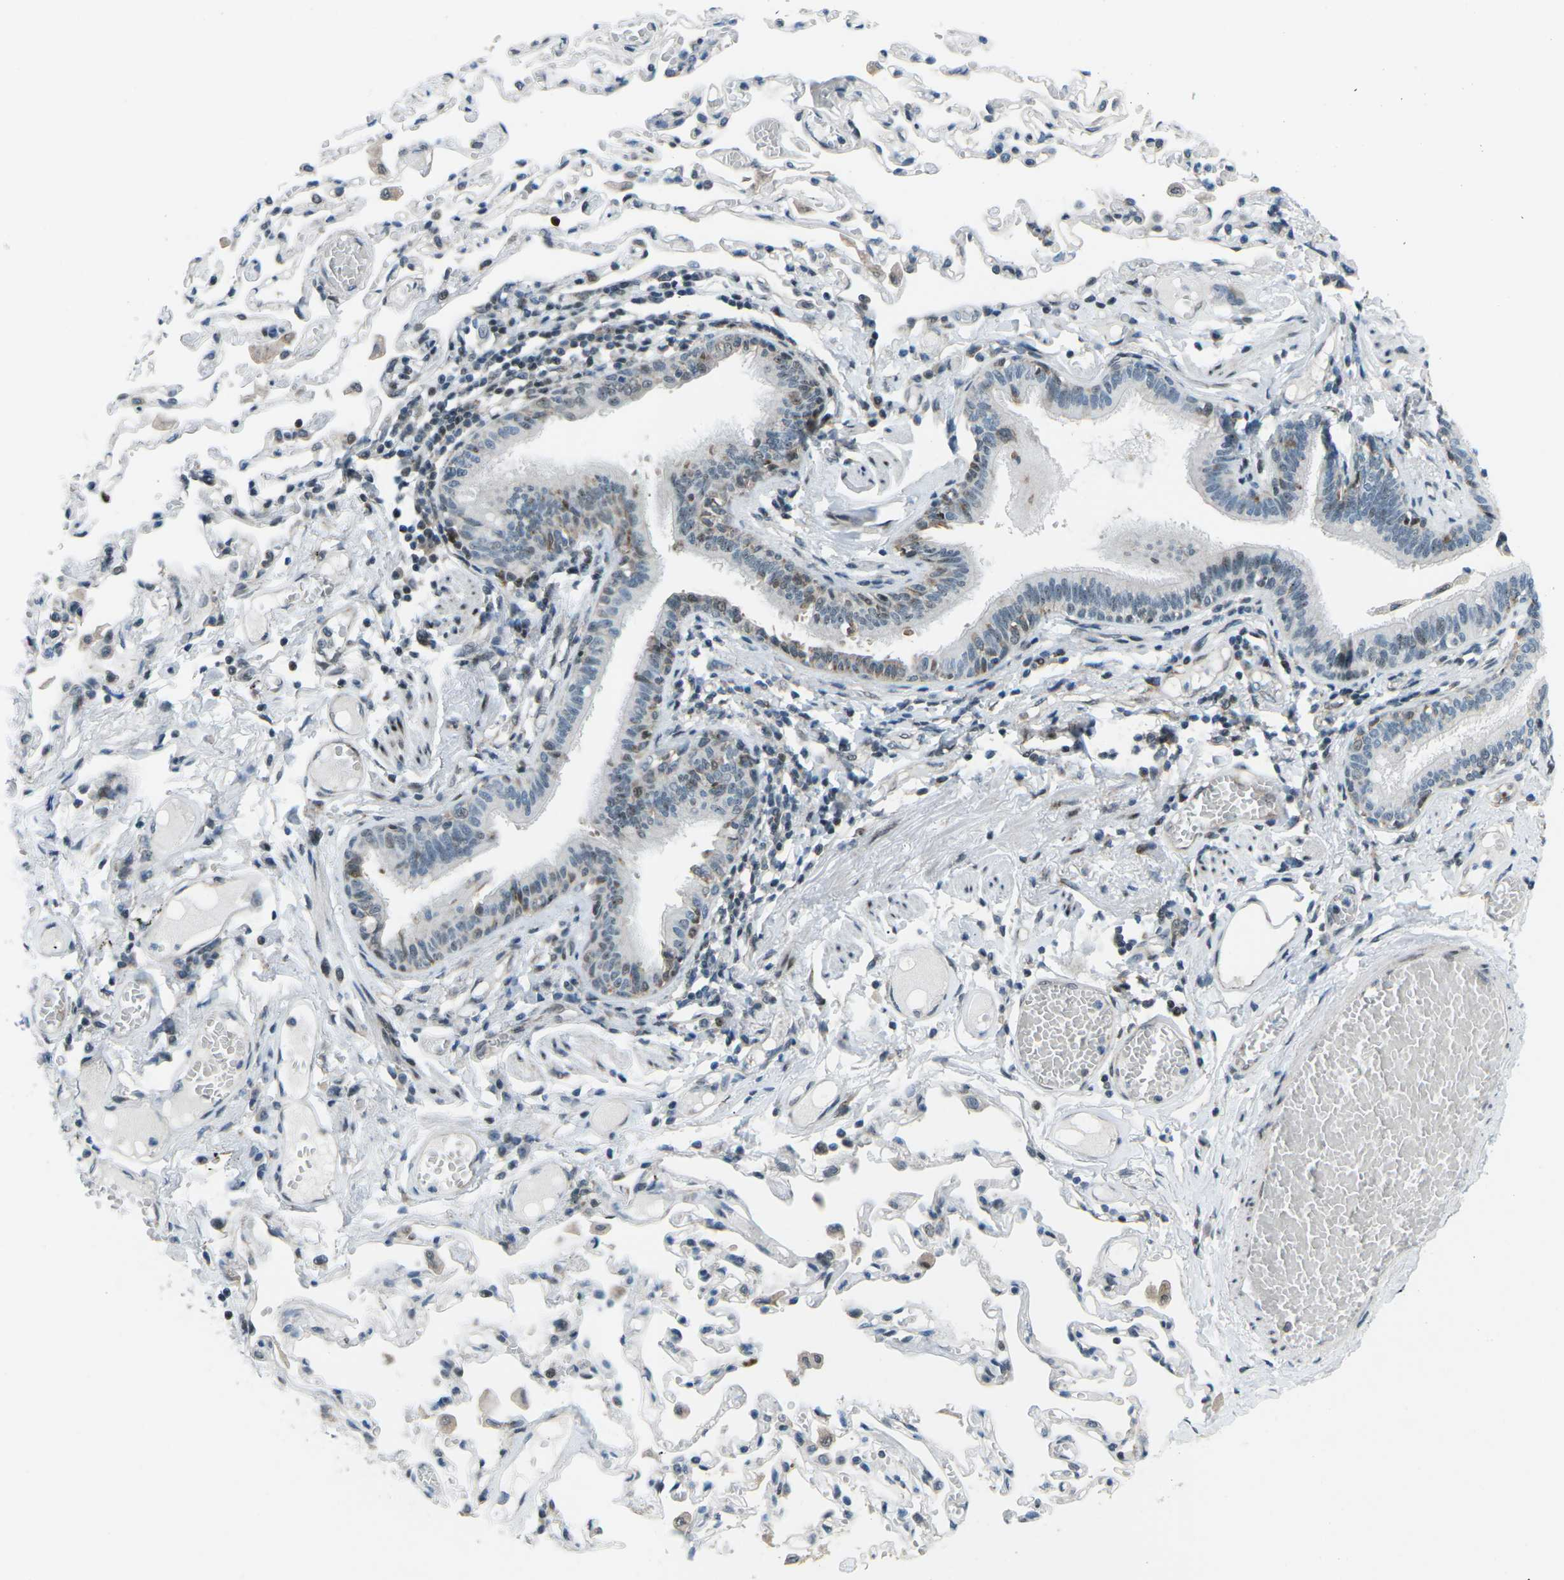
{"staining": {"intensity": "strong", "quantity": "25%-75%", "location": "cytoplasmic/membranous,nuclear"}, "tissue": "bronchus", "cell_type": "Respiratory epithelial cells", "image_type": "normal", "snomed": [{"axis": "morphology", "description": "Normal tissue, NOS"}, {"axis": "morphology", "description": "Inflammation, NOS"}, {"axis": "topography", "description": "Cartilage tissue"}, {"axis": "topography", "description": "Lung"}], "caption": "Bronchus stained with immunohistochemistry displays strong cytoplasmic/membranous,nuclear positivity in about 25%-75% of respiratory epithelial cells. Nuclei are stained in blue.", "gene": "MBNL1", "patient": {"sex": "male", "age": 71}}